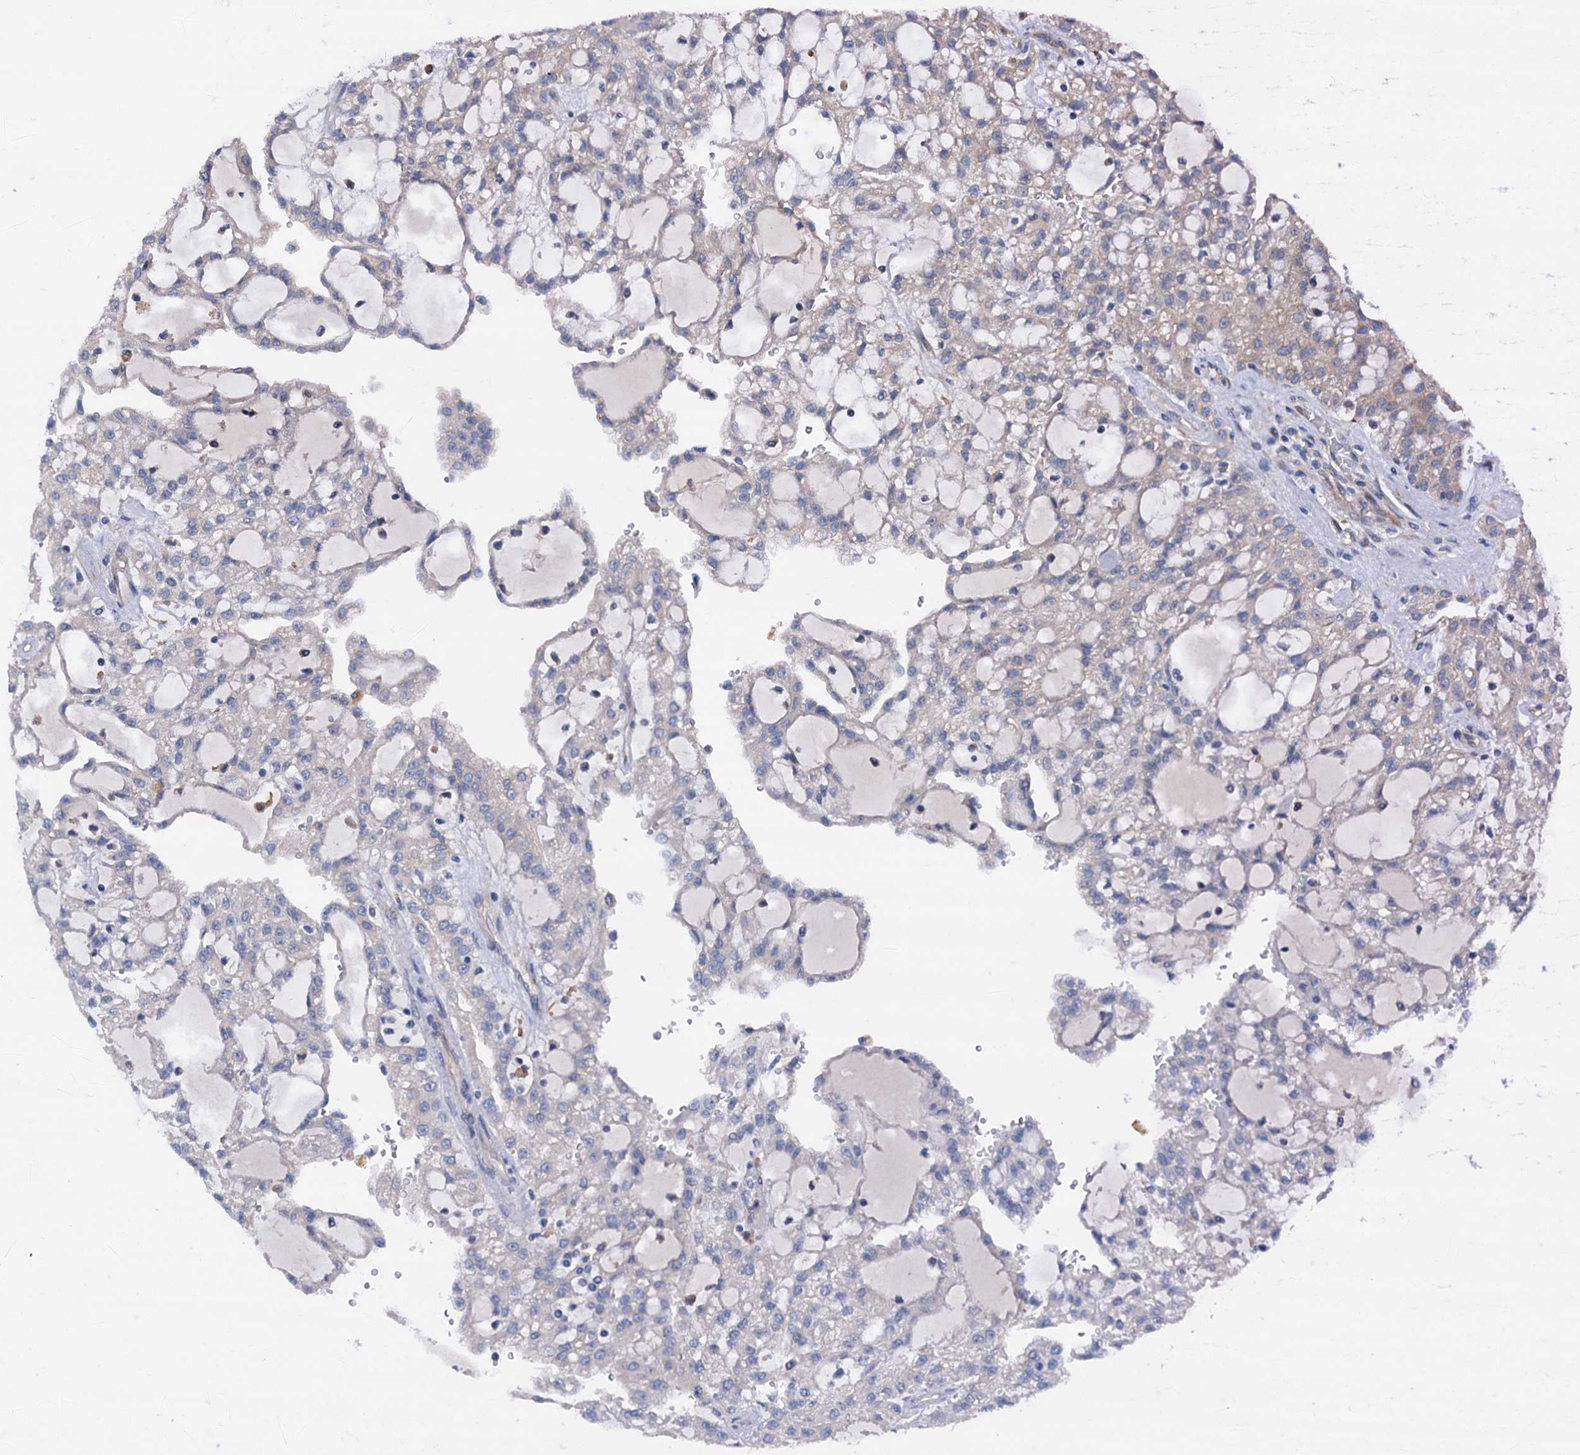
{"staining": {"intensity": "negative", "quantity": "none", "location": "none"}, "tissue": "renal cancer", "cell_type": "Tumor cells", "image_type": "cancer", "snomed": [{"axis": "morphology", "description": "Adenocarcinoma, NOS"}, {"axis": "topography", "description": "Kidney"}], "caption": "Micrograph shows no protein staining in tumor cells of renal cancer tissue.", "gene": "RASSF9", "patient": {"sex": "male", "age": 63}}